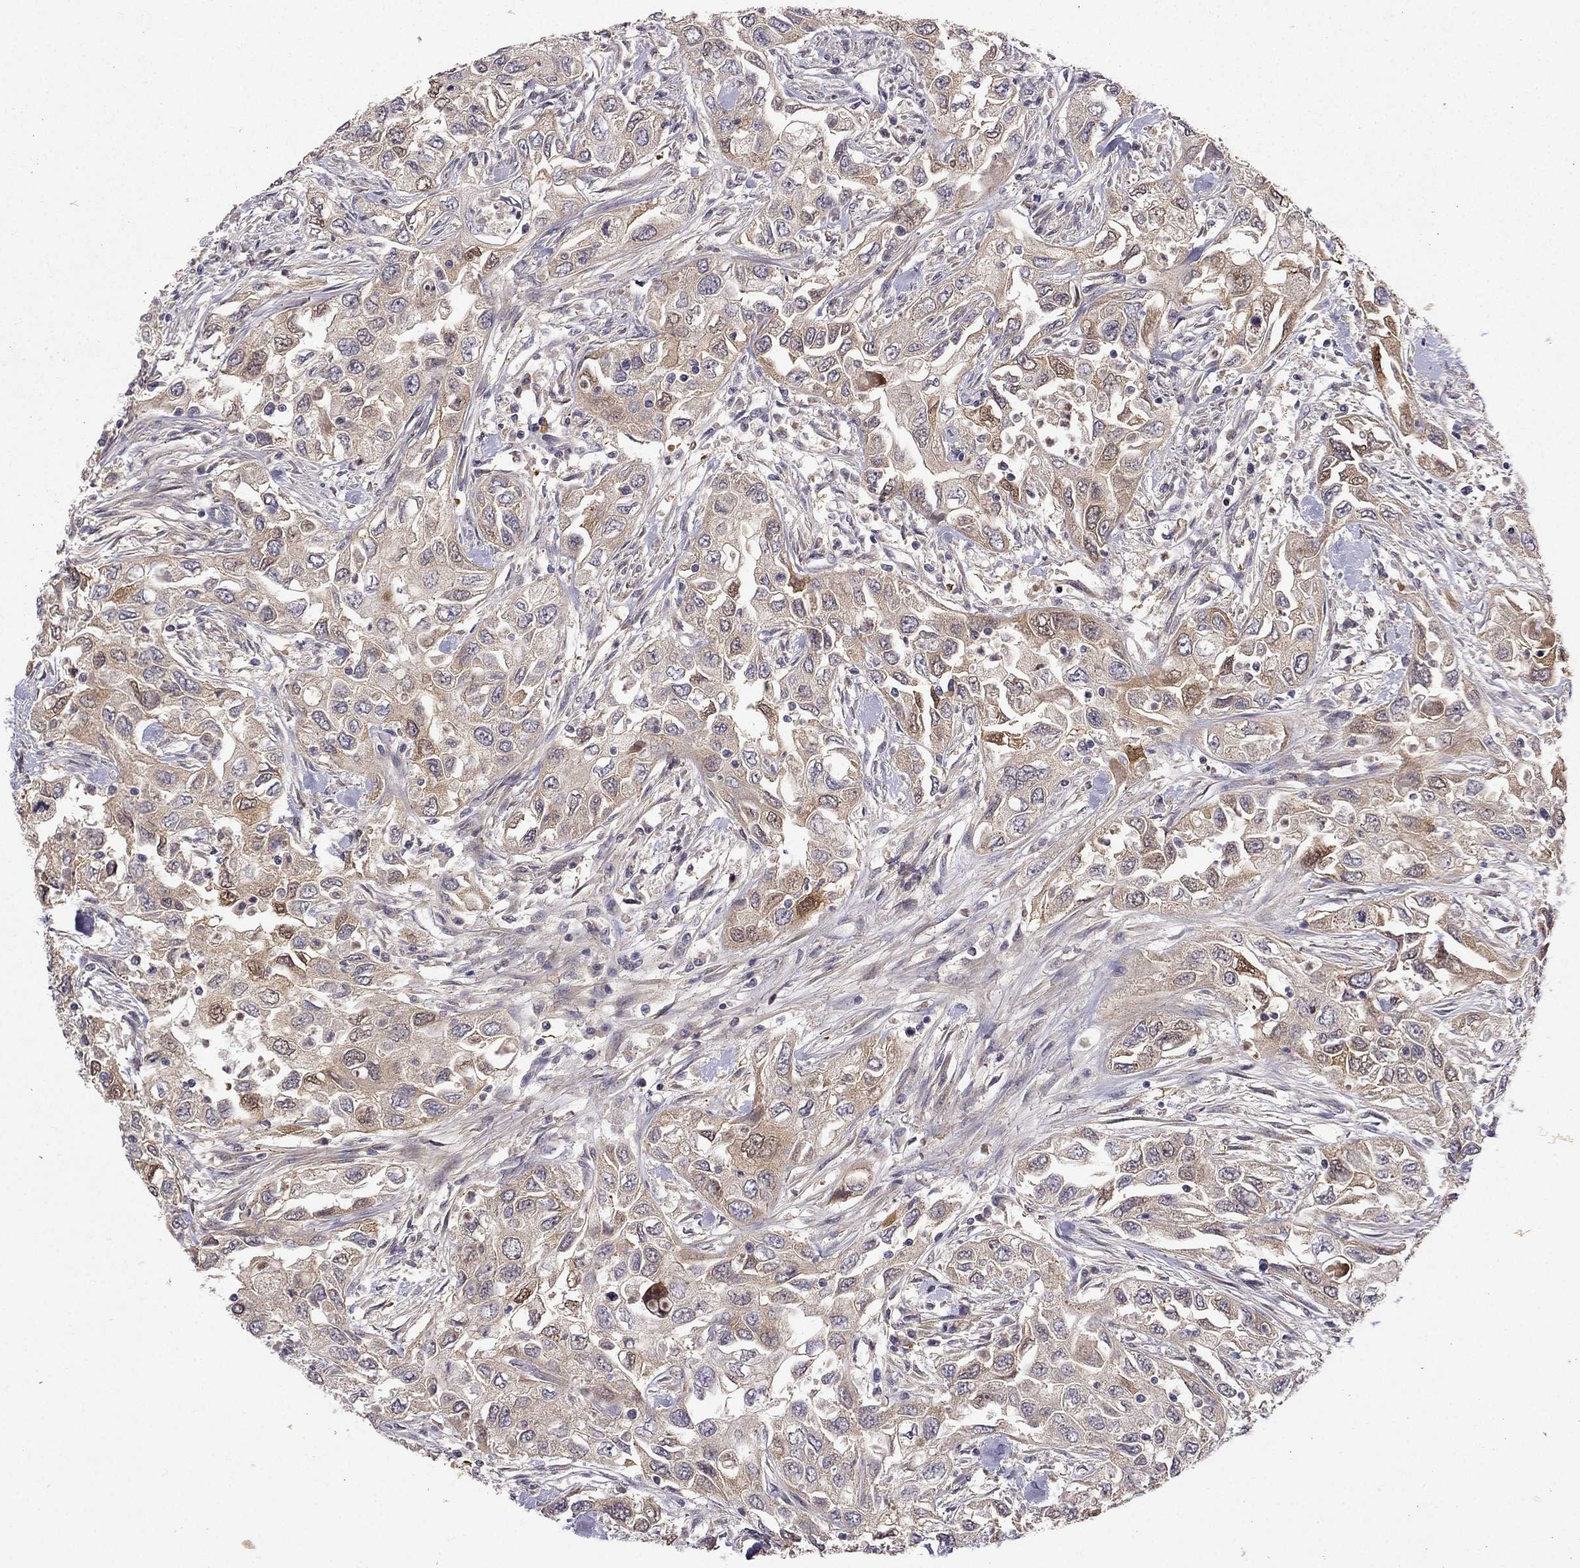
{"staining": {"intensity": "moderate", "quantity": "25%-75%", "location": "cytoplasmic/membranous"}, "tissue": "urothelial cancer", "cell_type": "Tumor cells", "image_type": "cancer", "snomed": [{"axis": "morphology", "description": "Urothelial carcinoma, High grade"}, {"axis": "topography", "description": "Urinary bladder"}], "caption": "Immunohistochemical staining of urothelial carcinoma (high-grade) demonstrates moderate cytoplasmic/membranous protein staining in about 25%-75% of tumor cells.", "gene": "STXBP5", "patient": {"sex": "male", "age": 76}}